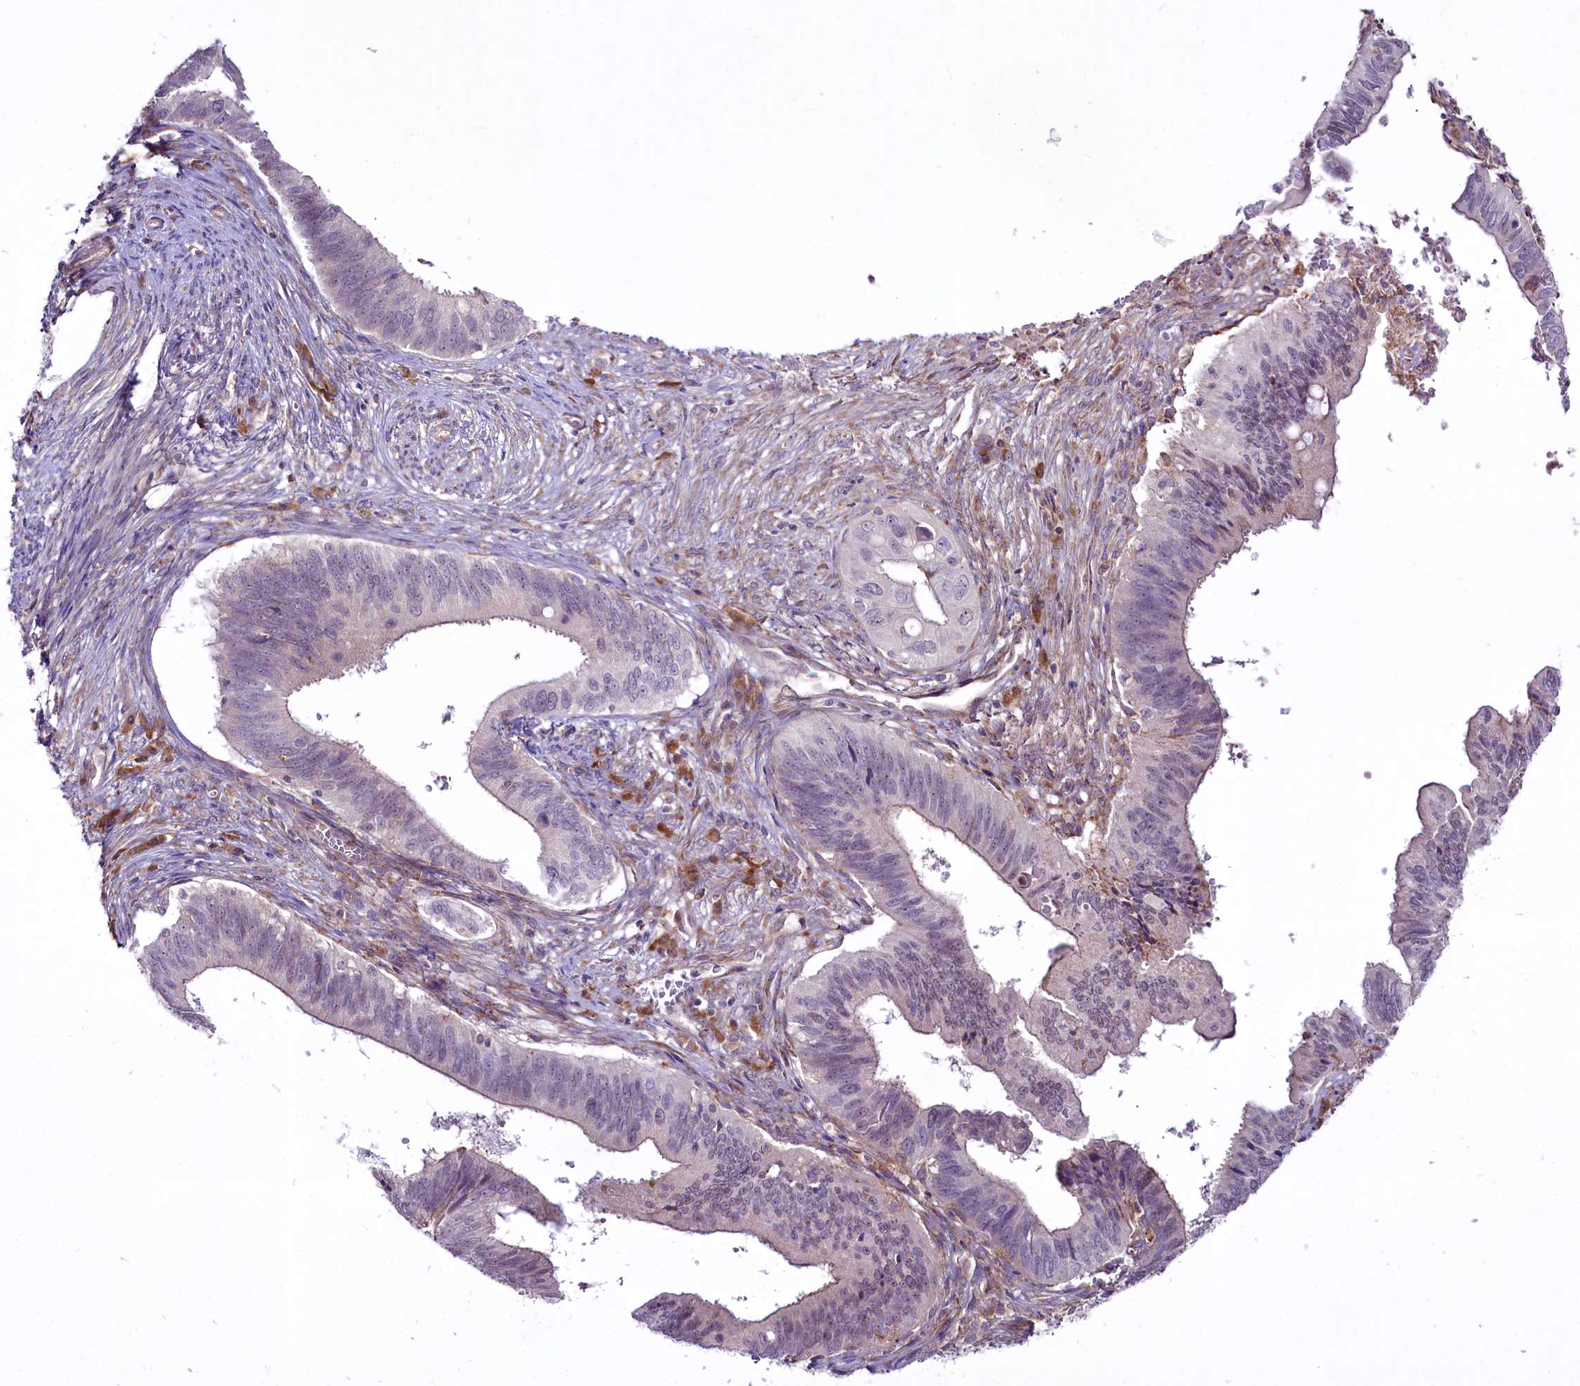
{"staining": {"intensity": "negative", "quantity": "none", "location": "none"}, "tissue": "cervical cancer", "cell_type": "Tumor cells", "image_type": "cancer", "snomed": [{"axis": "morphology", "description": "Adenocarcinoma, NOS"}, {"axis": "topography", "description": "Cervix"}], "caption": "Cervical cancer (adenocarcinoma) was stained to show a protein in brown. There is no significant staining in tumor cells.", "gene": "RSBN1", "patient": {"sex": "female", "age": 42}}